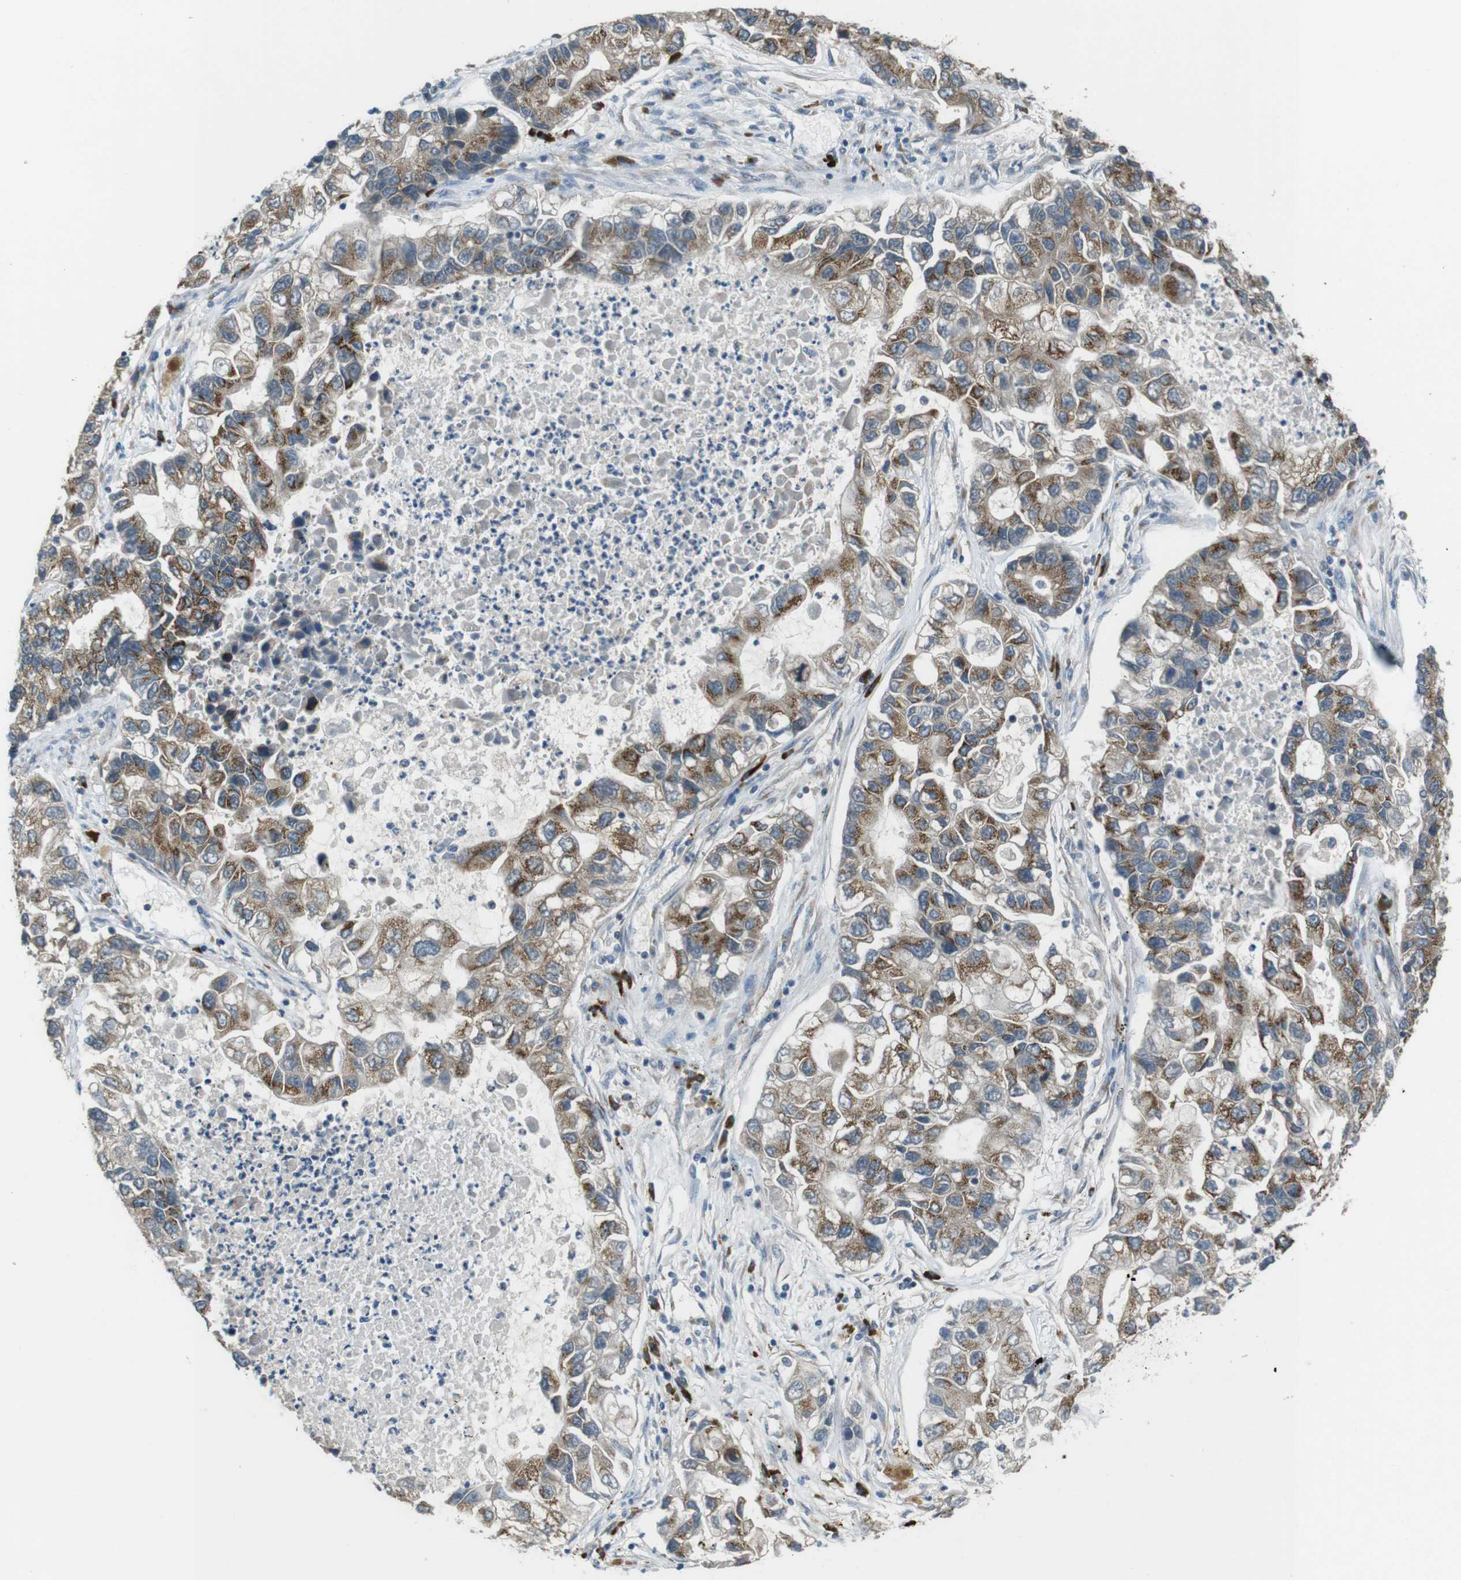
{"staining": {"intensity": "moderate", "quantity": ">75%", "location": "cytoplasmic/membranous"}, "tissue": "lung cancer", "cell_type": "Tumor cells", "image_type": "cancer", "snomed": [{"axis": "morphology", "description": "Adenocarcinoma, NOS"}, {"axis": "topography", "description": "Lung"}], "caption": "IHC staining of adenocarcinoma (lung), which reveals medium levels of moderate cytoplasmic/membranous positivity in approximately >75% of tumor cells indicating moderate cytoplasmic/membranous protein positivity. The staining was performed using DAB (3,3'-diaminobenzidine) (brown) for protein detection and nuclei were counterstained in hematoxylin (blue).", "gene": "ZFPL1", "patient": {"sex": "female", "age": 51}}